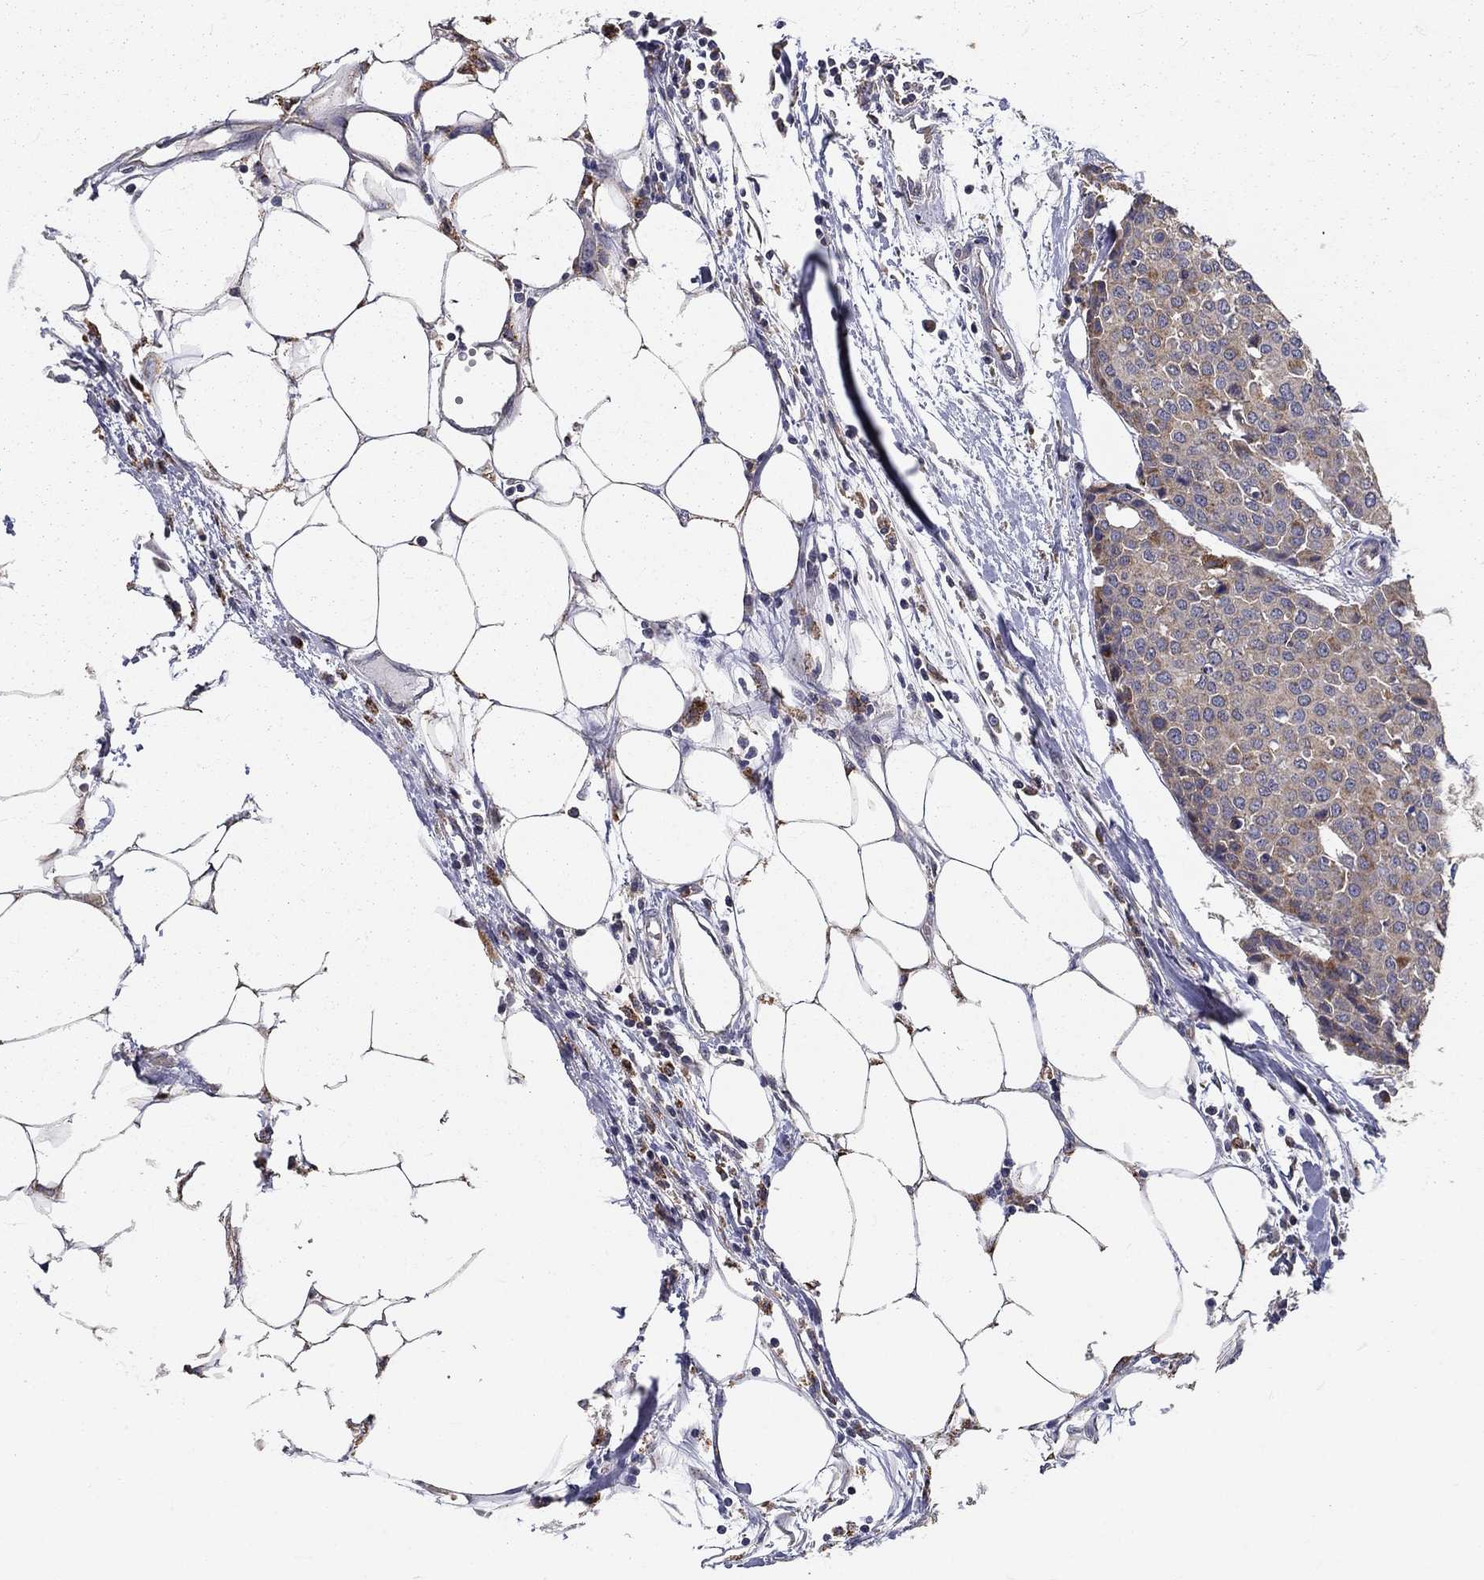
{"staining": {"intensity": "negative", "quantity": "none", "location": "none"}, "tissue": "carcinoid", "cell_type": "Tumor cells", "image_type": "cancer", "snomed": [{"axis": "morphology", "description": "Carcinoid, malignant, NOS"}, {"axis": "topography", "description": "Colon"}], "caption": "The histopathology image displays no staining of tumor cells in carcinoid. (DAB immunohistochemistry (IHC) with hematoxylin counter stain).", "gene": "ALDH4A1", "patient": {"sex": "male", "age": 81}}